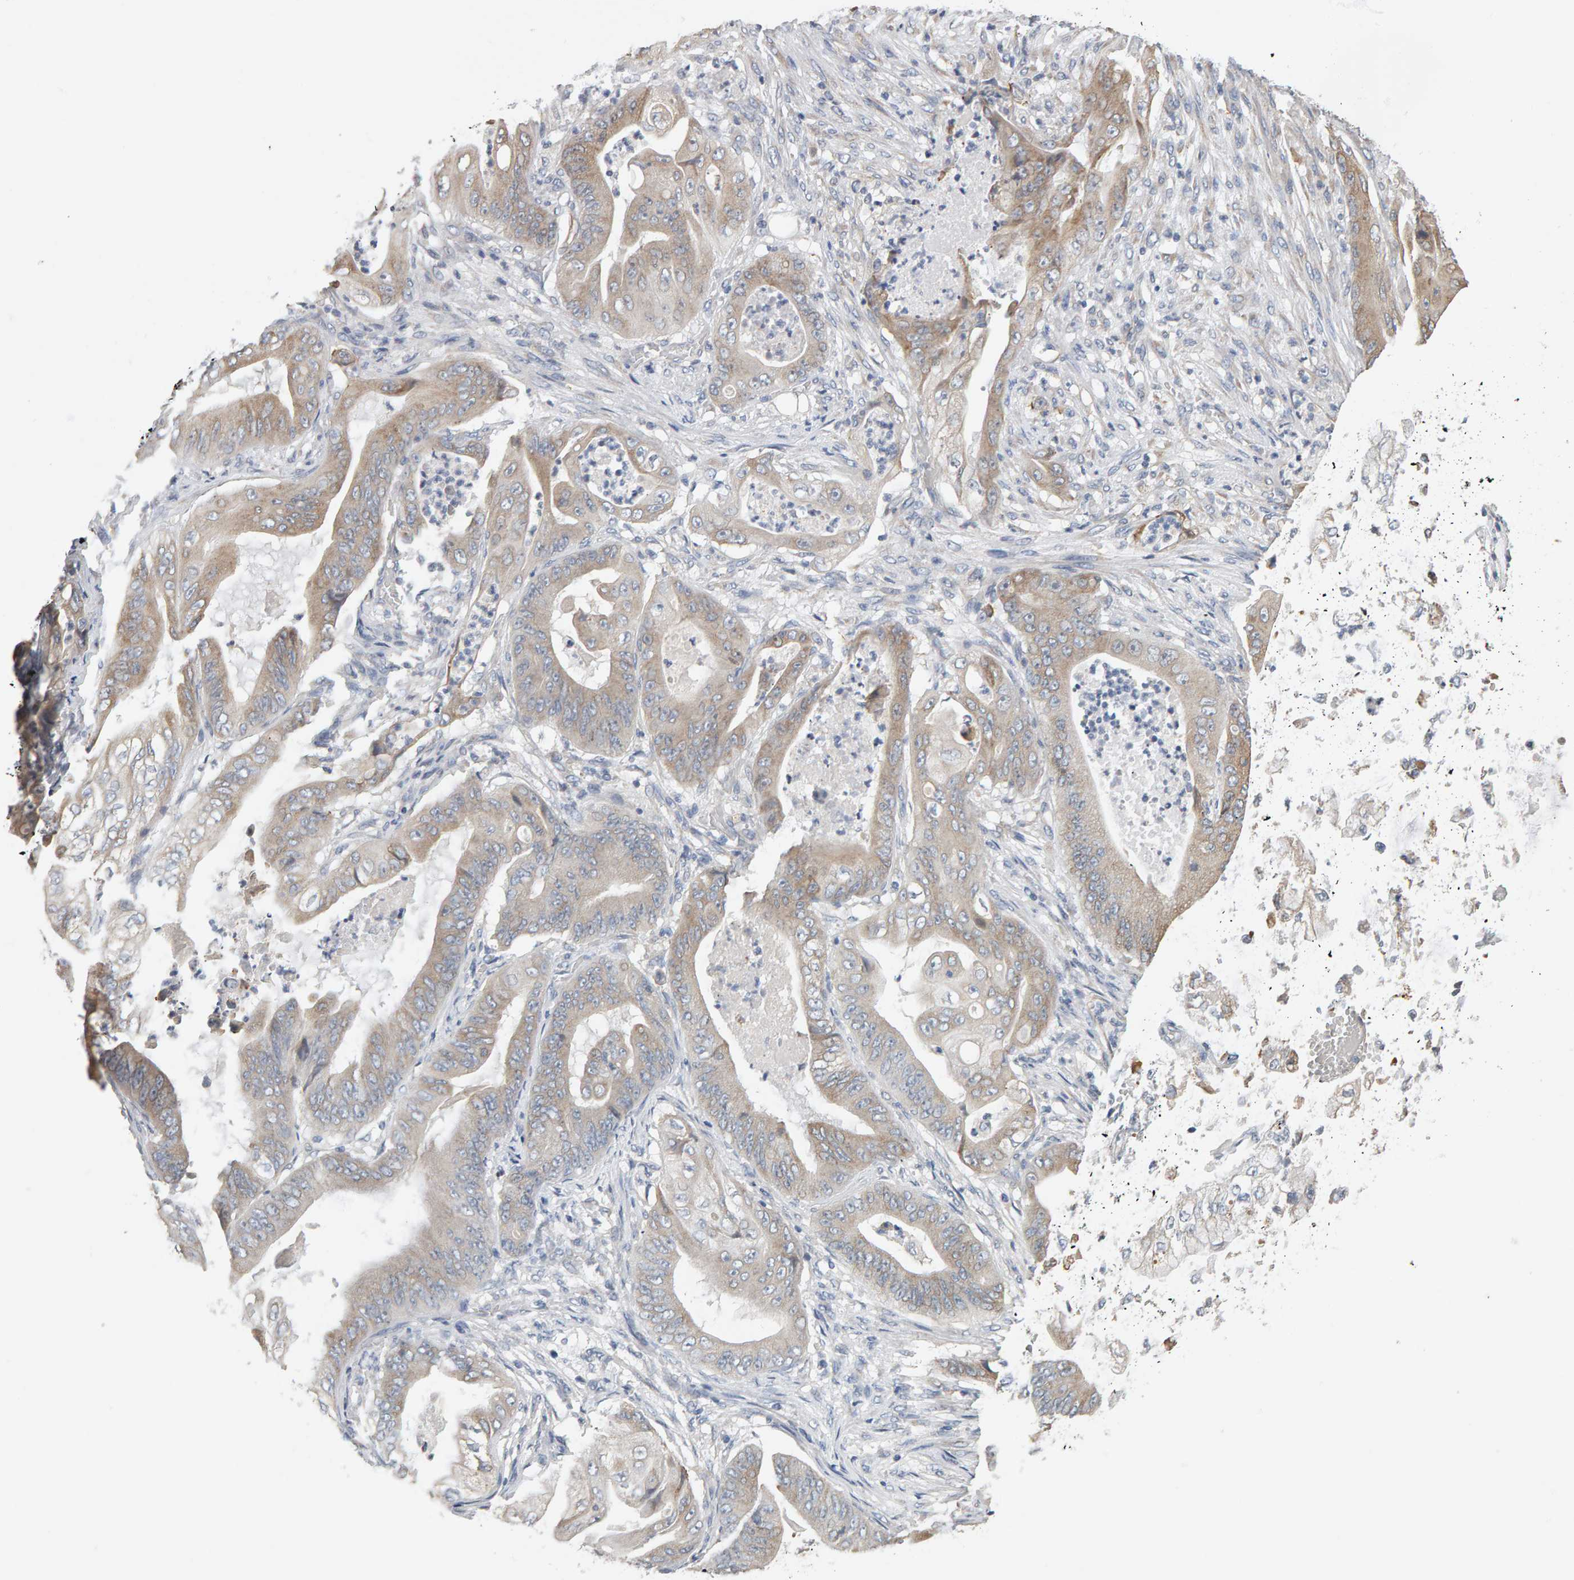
{"staining": {"intensity": "weak", "quantity": ">75%", "location": "cytoplasmic/membranous"}, "tissue": "stomach cancer", "cell_type": "Tumor cells", "image_type": "cancer", "snomed": [{"axis": "morphology", "description": "Normal tissue, NOS"}, {"axis": "morphology", "description": "Adenocarcinoma, NOS"}, {"axis": "topography", "description": "Stomach"}], "caption": "Stomach adenocarcinoma was stained to show a protein in brown. There is low levels of weak cytoplasmic/membranous staining in approximately >75% of tumor cells. (DAB (3,3'-diaminobenzidine) IHC, brown staining for protein, blue staining for nuclei).", "gene": "ADHFE1", "patient": {"sex": "male", "age": 62}}